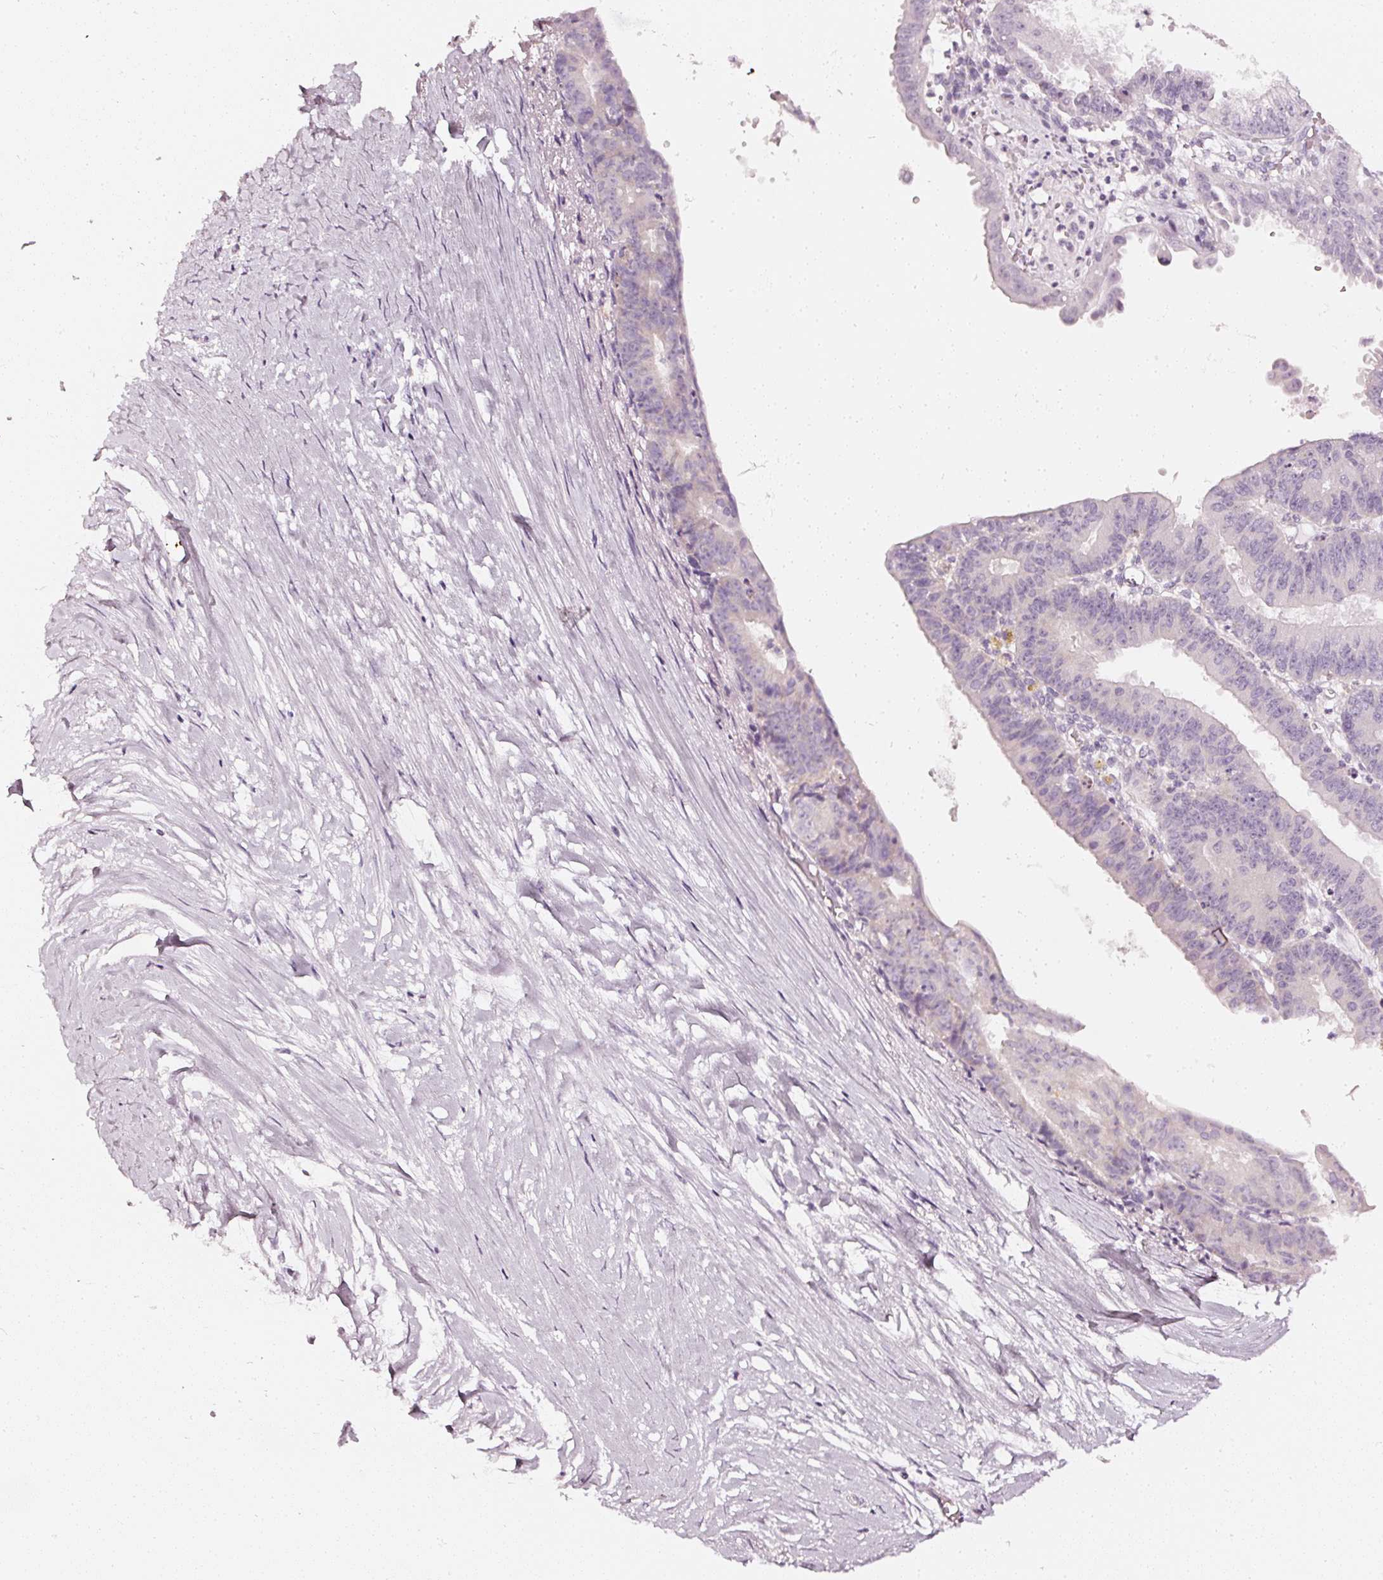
{"staining": {"intensity": "negative", "quantity": "none", "location": "none"}, "tissue": "ovarian cancer", "cell_type": "Tumor cells", "image_type": "cancer", "snomed": [{"axis": "morphology", "description": "Carcinoma, endometroid"}, {"axis": "topography", "description": "Ovary"}], "caption": "There is no significant expression in tumor cells of ovarian endometroid carcinoma.", "gene": "CNP", "patient": {"sex": "female", "age": 42}}